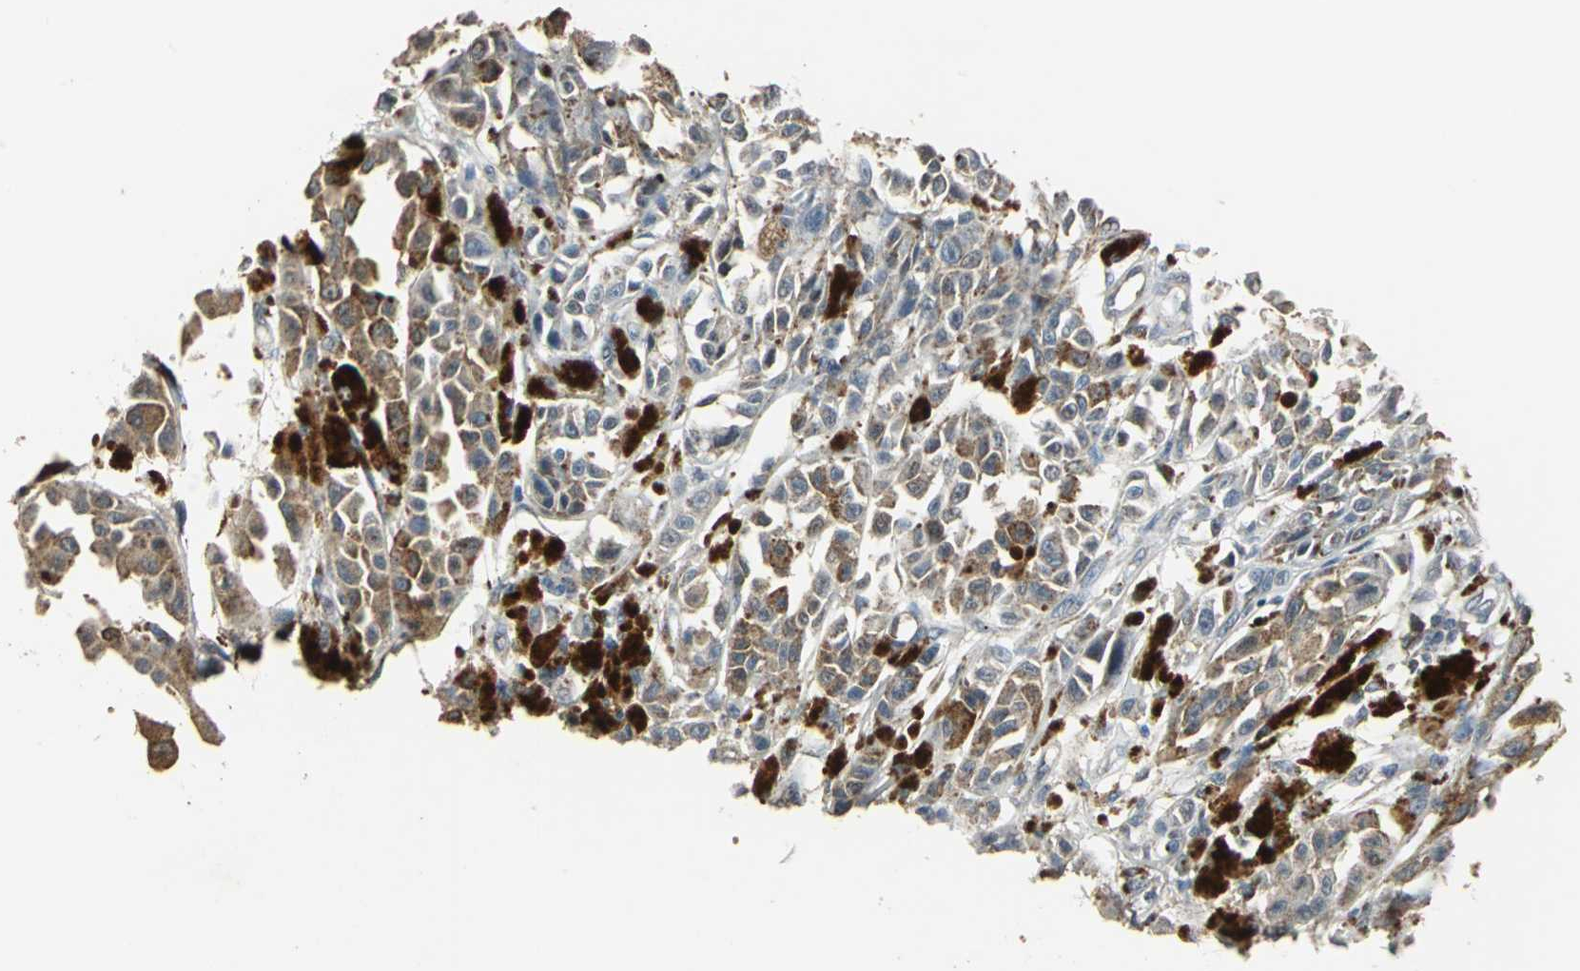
{"staining": {"intensity": "weak", "quantity": ">75%", "location": "cytoplasmic/membranous"}, "tissue": "melanoma", "cell_type": "Tumor cells", "image_type": "cancer", "snomed": [{"axis": "morphology", "description": "Malignant melanoma, NOS"}, {"axis": "topography", "description": "Skin"}], "caption": "Melanoma was stained to show a protein in brown. There is low levels of weak cytoplasmic/membranous expression in about >75% of tumor cells.", "gene": "DNAJB4", "patient": {"sex": "female", "age": 38}}